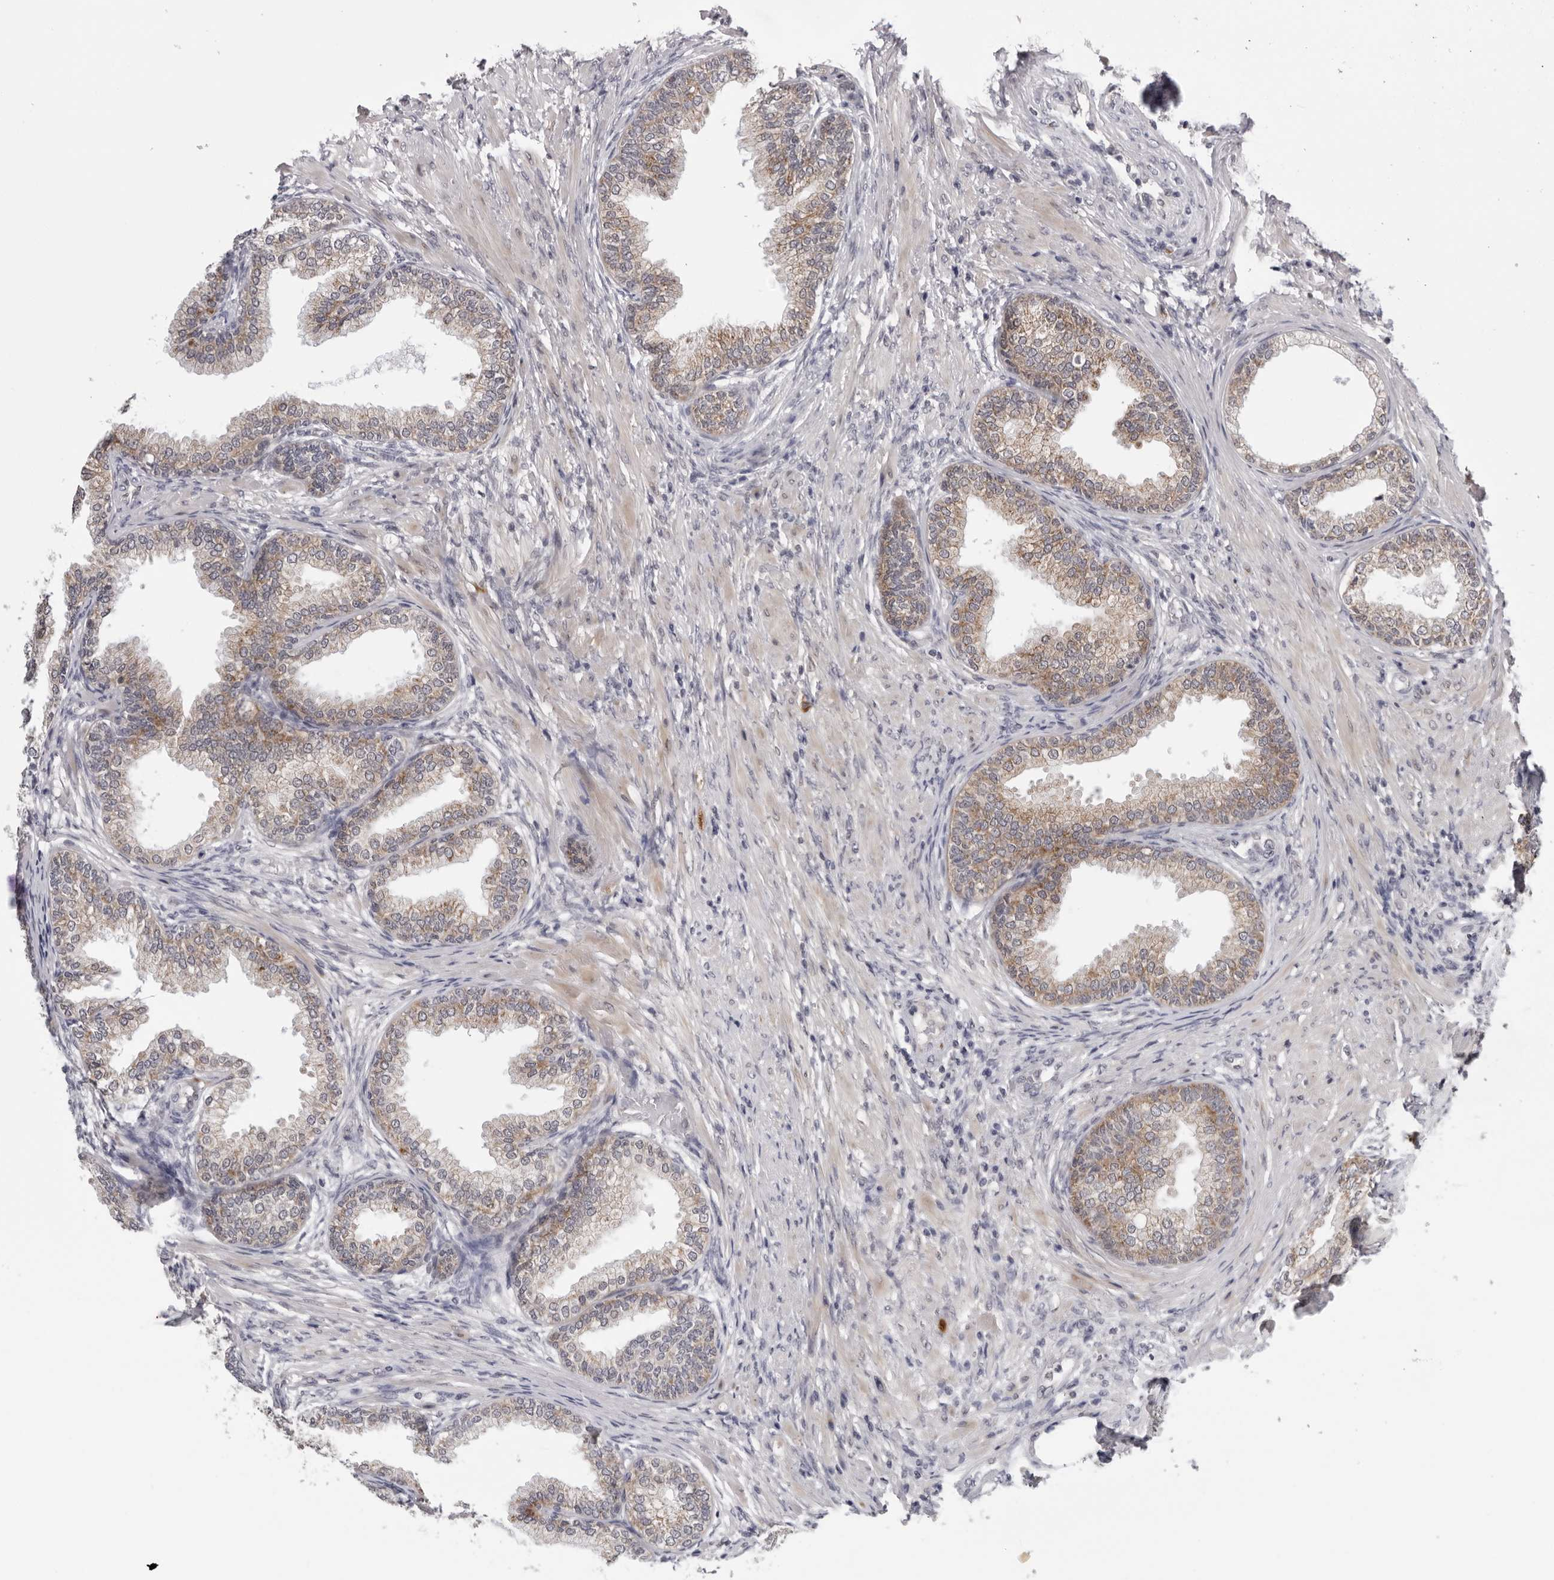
{"staining": {"intensity": "weak", "quantity": "25%-75%", "location": "cytoplasmic/membranous"}, "tissue": "prostate", "cell_type": "Glandular cells", "image_type": "normal", "snomed": [{"axis": "morphology", "description": "Normal tissue, NOS"}, {"axis": "topography", "description": "Prostate"}], "caption": "IHC of benign prostate reveals low levels of weak cytoplasmic/membranous staining in approximately 25%-75% of glandular cells. (DAB (3,3'-diaminobenzidine) IHC with brightfield microscopy, high magnification).", "gene": "CPT2", "patient": {"sex": "male", "age": 76}}